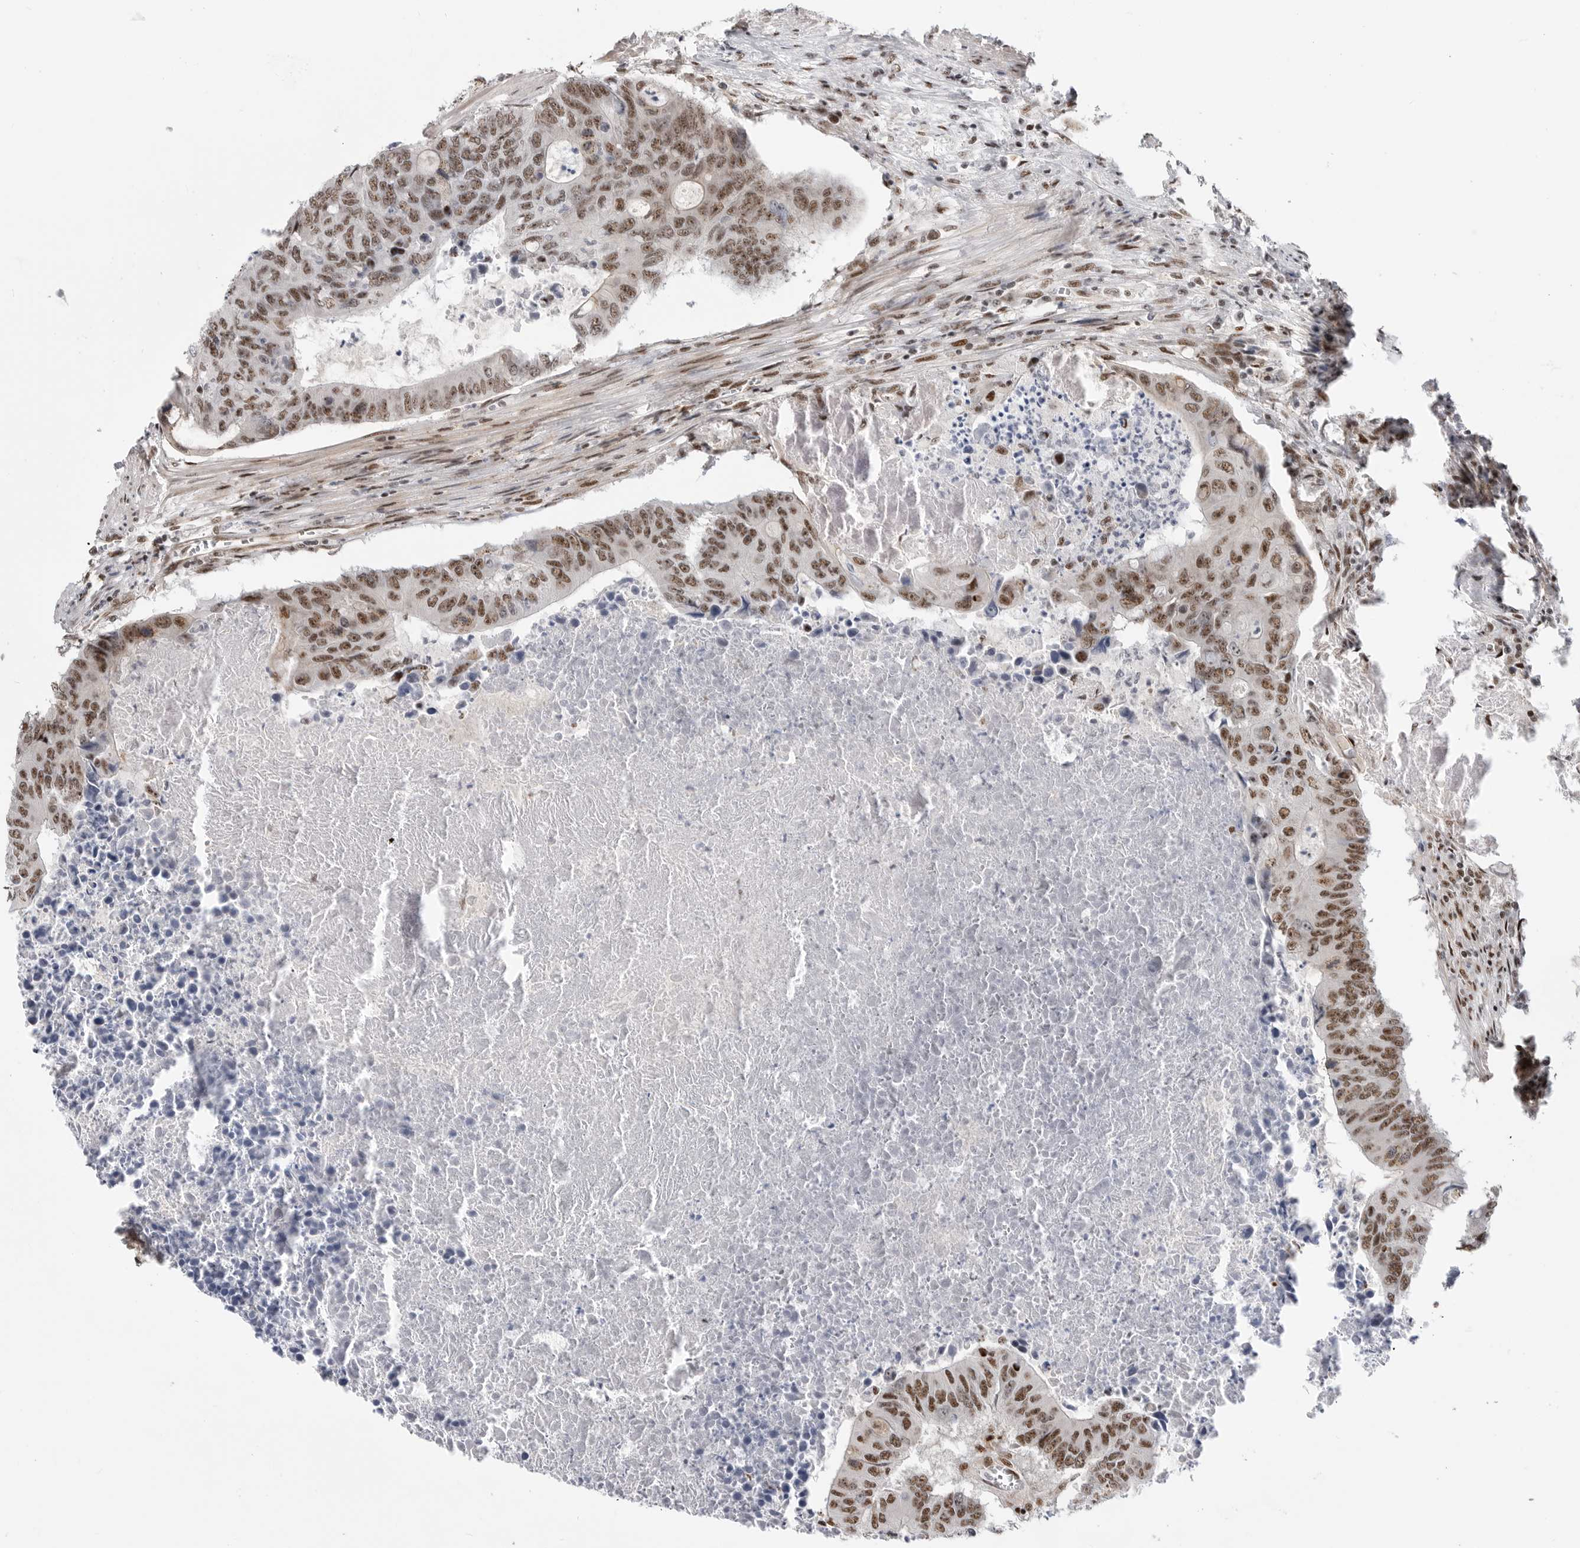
{"staining": {"intensity": "moderate", "quantity": ">75%", "location": "nuclear"}, "tissue": "colorectal cancer", "cell_type": "Tumor cells", "image_type": "cancer", "snomed": [{"axis": "morphology", "description": "Adenocarcinoma, NOS"}, {"axis": "topography", "description": "Colon"}], "caption": "Tumor cells show medium levels of moderate nuclear positivity in about >75% of cells in colorectal cancer. (DAB IHC, brown staining for protein, blue staining for nuclei).", "gene": "GPATCH2", "patient": {"sex": "male", "age": 87}}